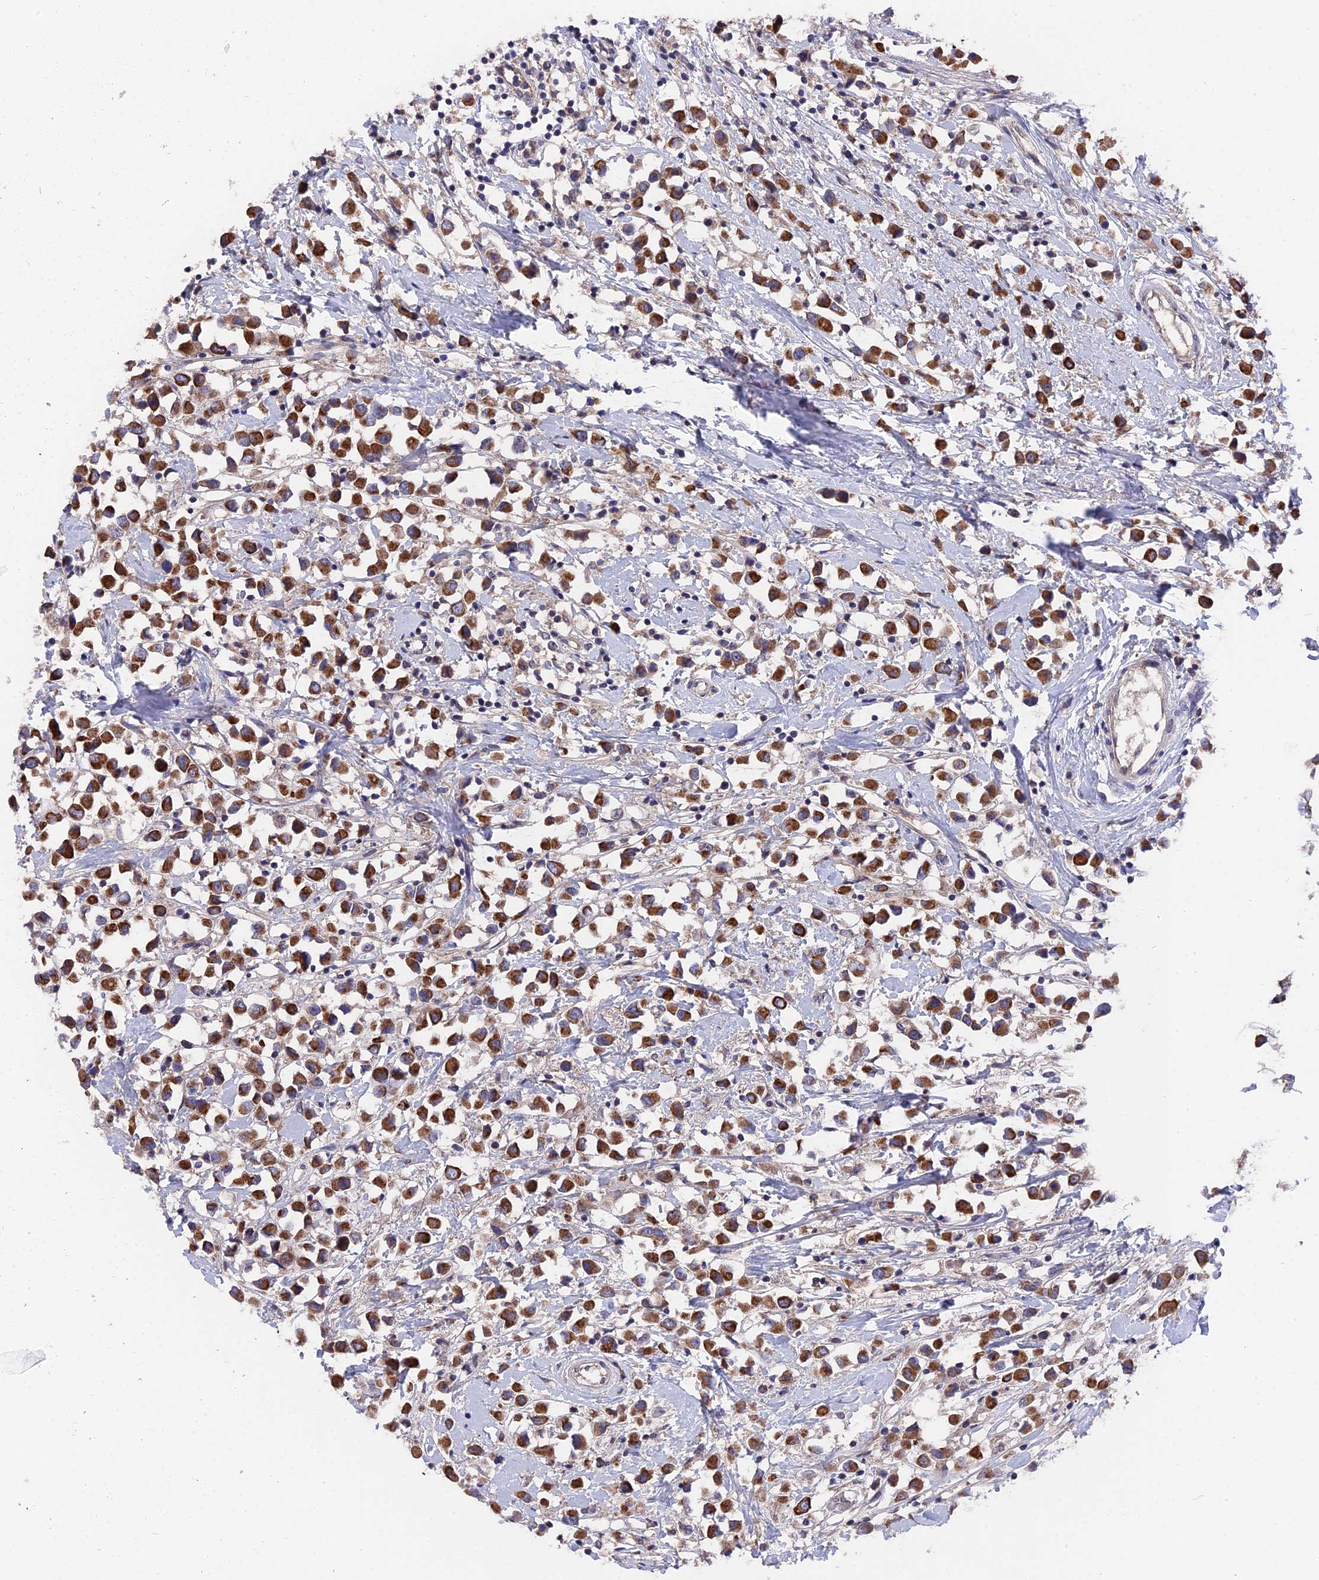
{"staining": {"intensity": "strong", "quantity": ">75%", "location": "cytoplasmic/membranous"}, "tissue": "breast cancer", "cell_type": "Tumor cells", "image_type": "cancer", "snomed": [{"axis": "morphology", "description": "Duct carcinoma"}, {"axis": "topography", "description": "Breast"}], "caption": "Invasive ductal carcinoma (breast) stained for a protein reveals strong cytoplasmic/membranous positivity in tumor cells. Using DAB (3,3'-diaminobenzidine) (brown) and hematoxylin (blue) stains, captured at high magnification using brightfield microscopy.", "gene": "ZCCHC2", "patient": {"sex": "female", "age": 61}}